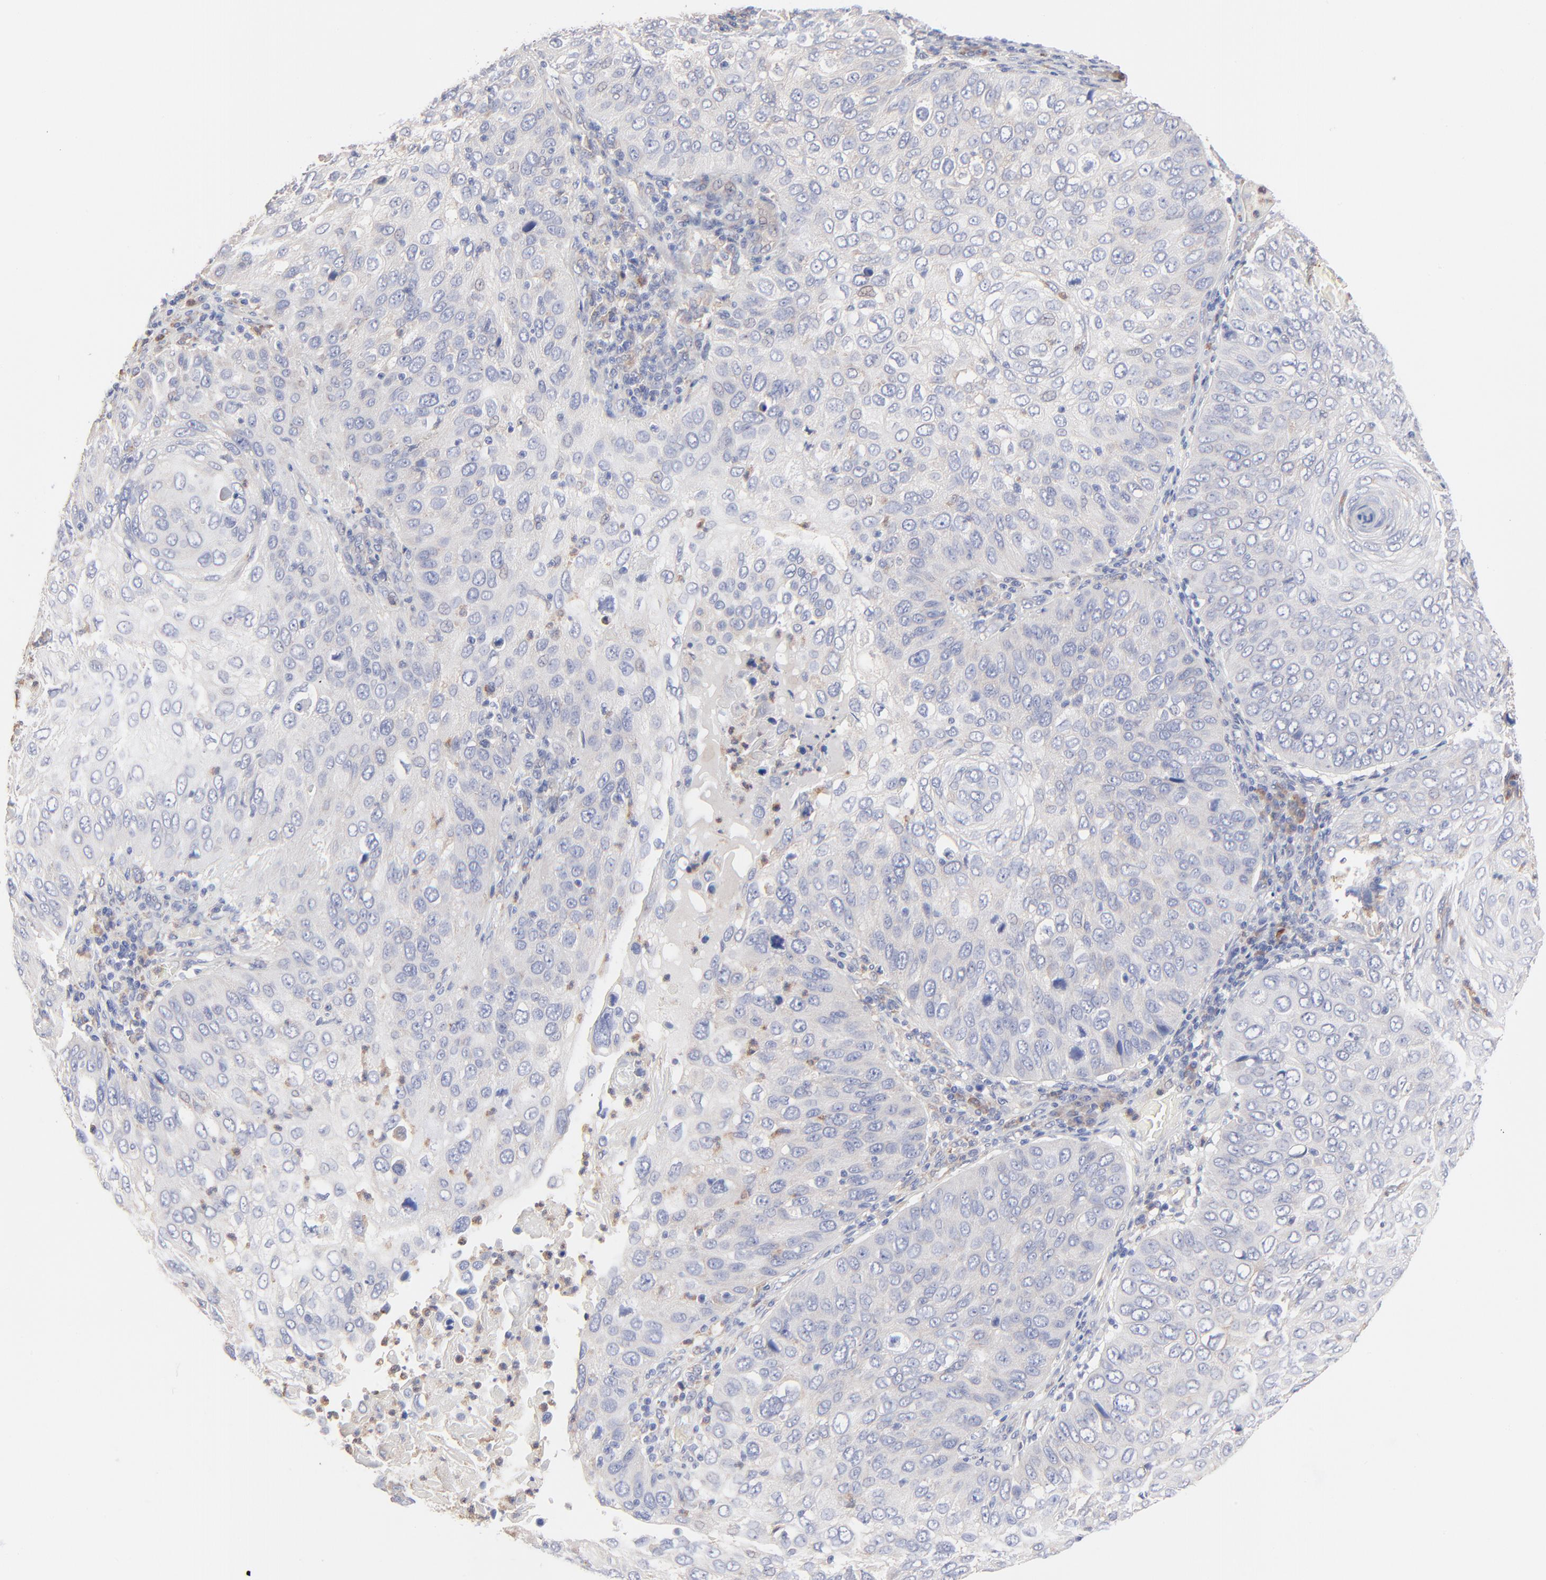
{"staining": {"intensity": "moderate", "quantity": ">75%", "location": "cytoplasmic/membranous"}, "tissue": "skin cancer", "cell_type": "Tumor cells", "image_type": "cancer", "snomed": [{"axis": "morphology", "description": "Squamous cell carcinoma, NOS"}, {"axis": "topography", "description": "Skin"}], "caption": "Immunohistochemistry histopathology image of neoplastic tissue: squamous cell carcinoma (skin) stained using IHC shows medium levels of moderate protein expression localized specifically in the cytoplasmic/membranous of tumor cells, appearing as a cytoplasmic/membranous brown color.", "gene": "PPFIBP2", "patient": {"sex": "male", "age": 87}}